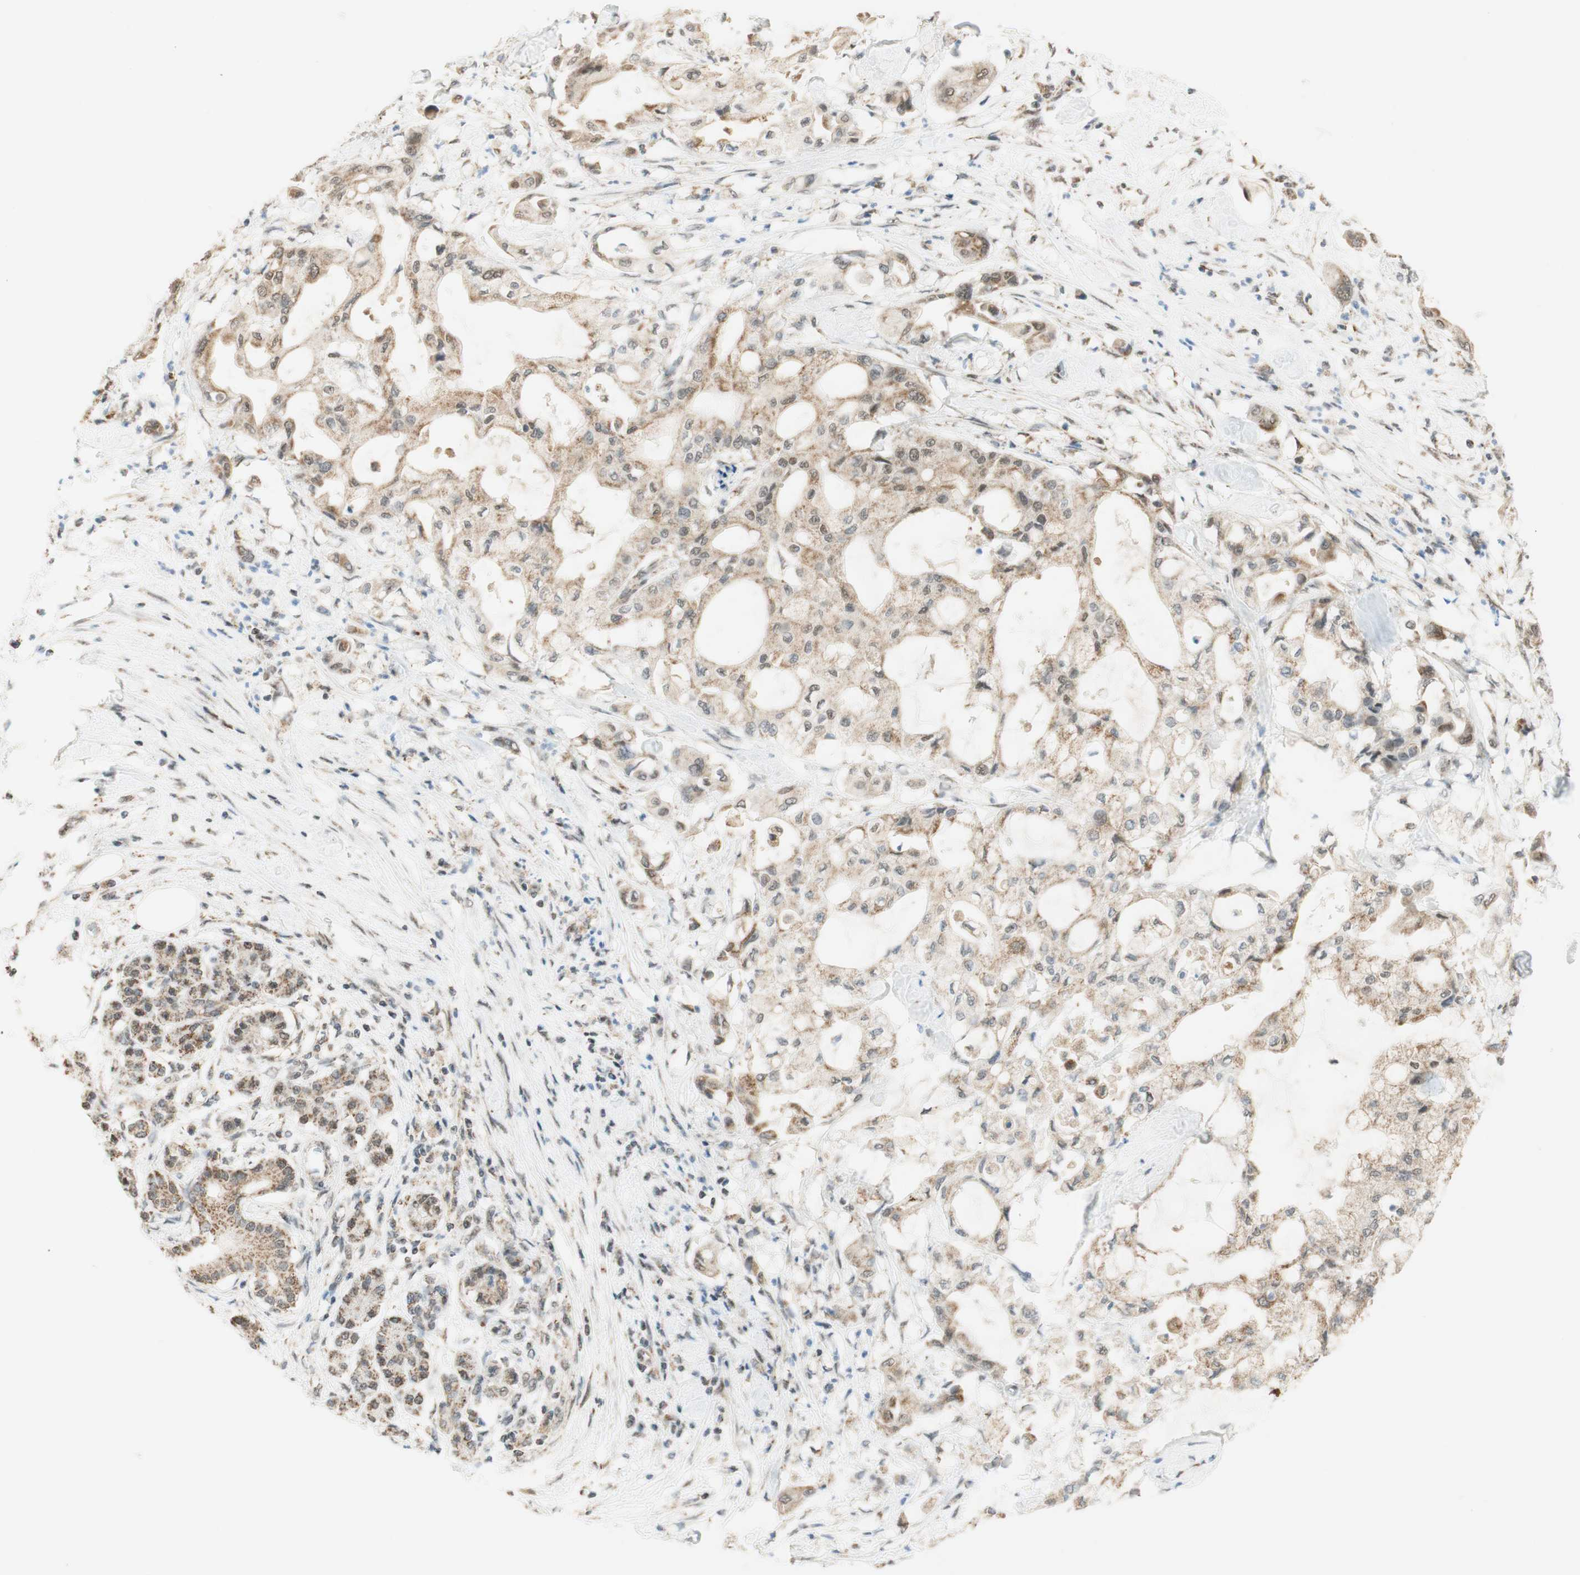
{"staining": {"intensity": "weak", "quantity": ">75%", "location": "cytoplasmic/membranous"}, "tissue": "pancreatic cancer", "cell_type": "Tumor cells", "image_type": "cancer", "snomed": [{"axis": "morphology", "description": "Adenocarcinoma, NOS"}, {"axis": "morphology", "description": "Adenocarcinoma, metastatic, NOS"}, {"axis": "topography", "description": "Lymph node"}, {"axis": "topography", "description": "Pancreas"}, {"axis": "topography", "description": "Duodenum"}], "caption": "Metastatic adenocarcinoma (pancreatic) stained with a protein marker shows weak staining in tumor cells.", "gene": "ZNF782", "patient": {"sex": "female", "age": 64}}